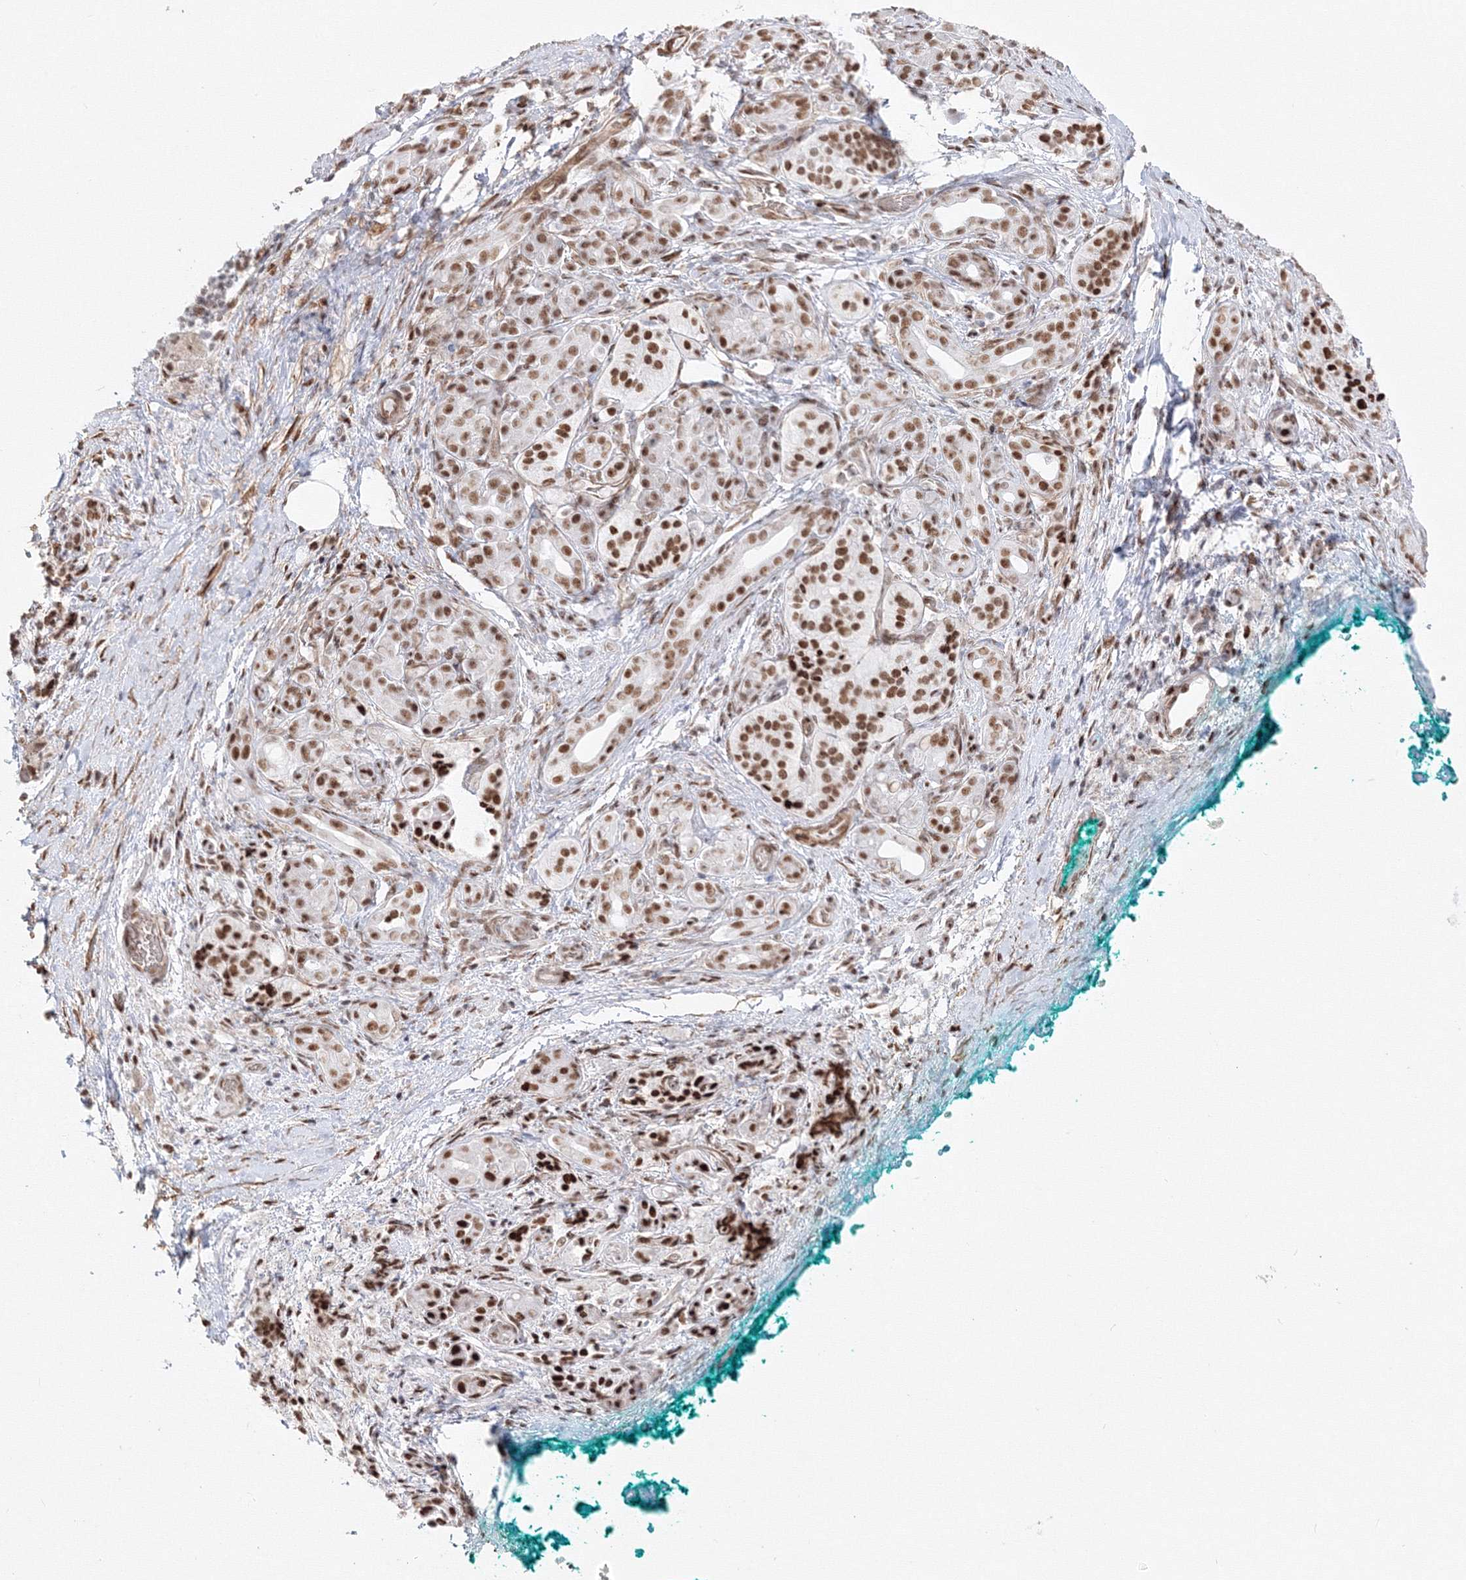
{"staining": {"intensity": "moderate", "quantity": ">75%", "location": "nuclear"}, "tissue": "pancreatic cancer", "cell_type": "Tumor cells", "image_type": "cancer", "snomed": [{"axis": "morphology", "description": "Adenocarcinoma, NOS"}, {"axis": "topography", "description": "Pancreas"}], "caption": "Immunohistochemistry of human pancreatic cancer (adenocarcinoma) demonstrates medium levels of moderate nuclear positivity in about >75% of tumor cells. (brown staining indicates protein expression, while blue staining denotes nuclei).", "gene": "ZNF638", "patient": {"sex": "male", "age": 78}}